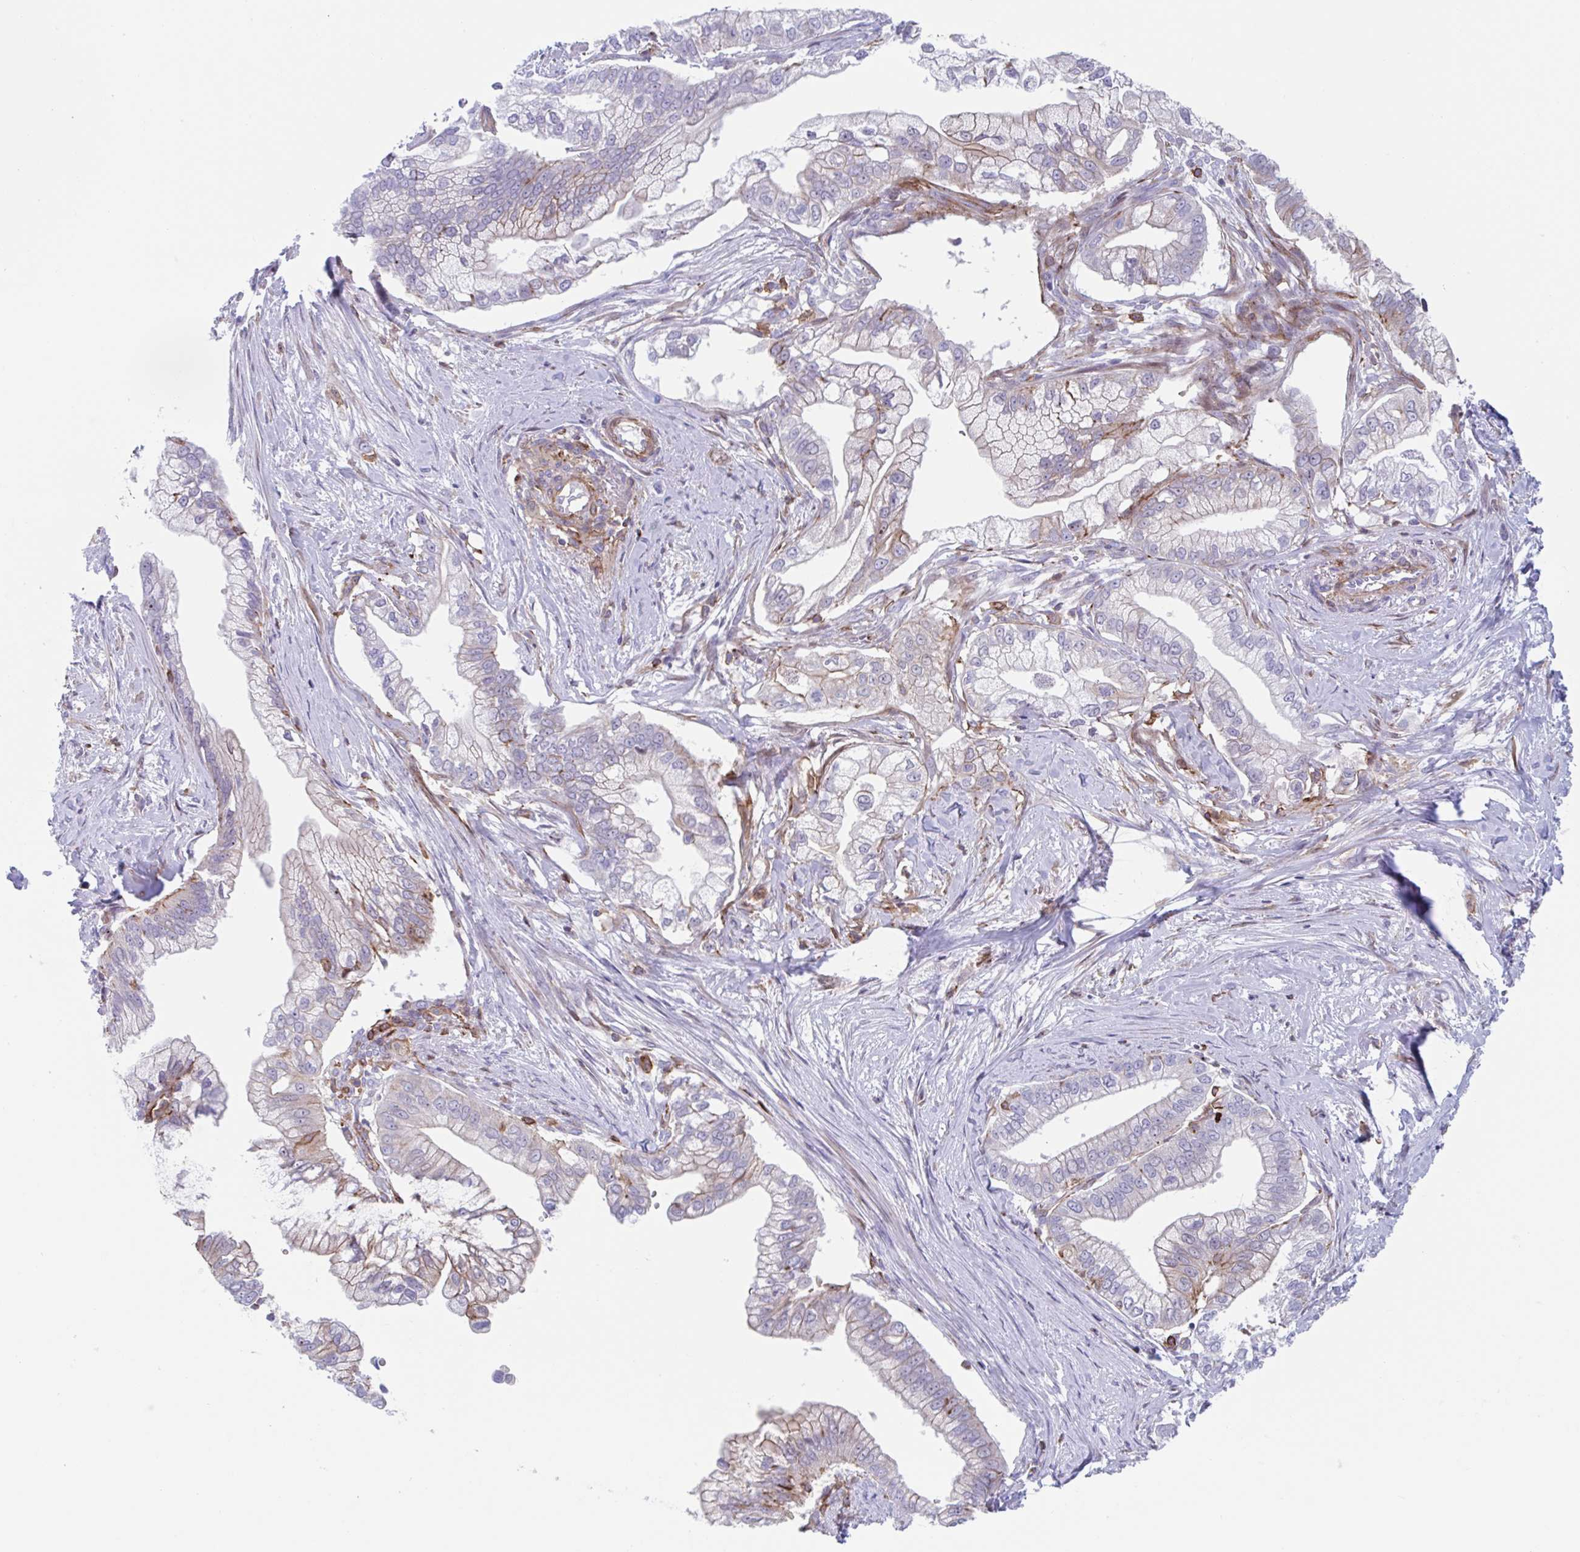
{"staining": {"intensity": "weak", "quantity": "<25%", "location": "cytoplasmic/membranous"}, "tissue": "pancreatic cancer", "cell_type": "Tumor cells", "image_type": "cancer", "snomed": [{"axis": "morphology", "description": "Adenocarcinoma, NOS"}, {"axis": "topography", "description": "Pancreas"}], "caption": "The IHC image has no significant staining in tumor cells of pancreatic cancer tissue.", "gene": "EFHD1", "patient": {"sex": "male", "age": 70}}